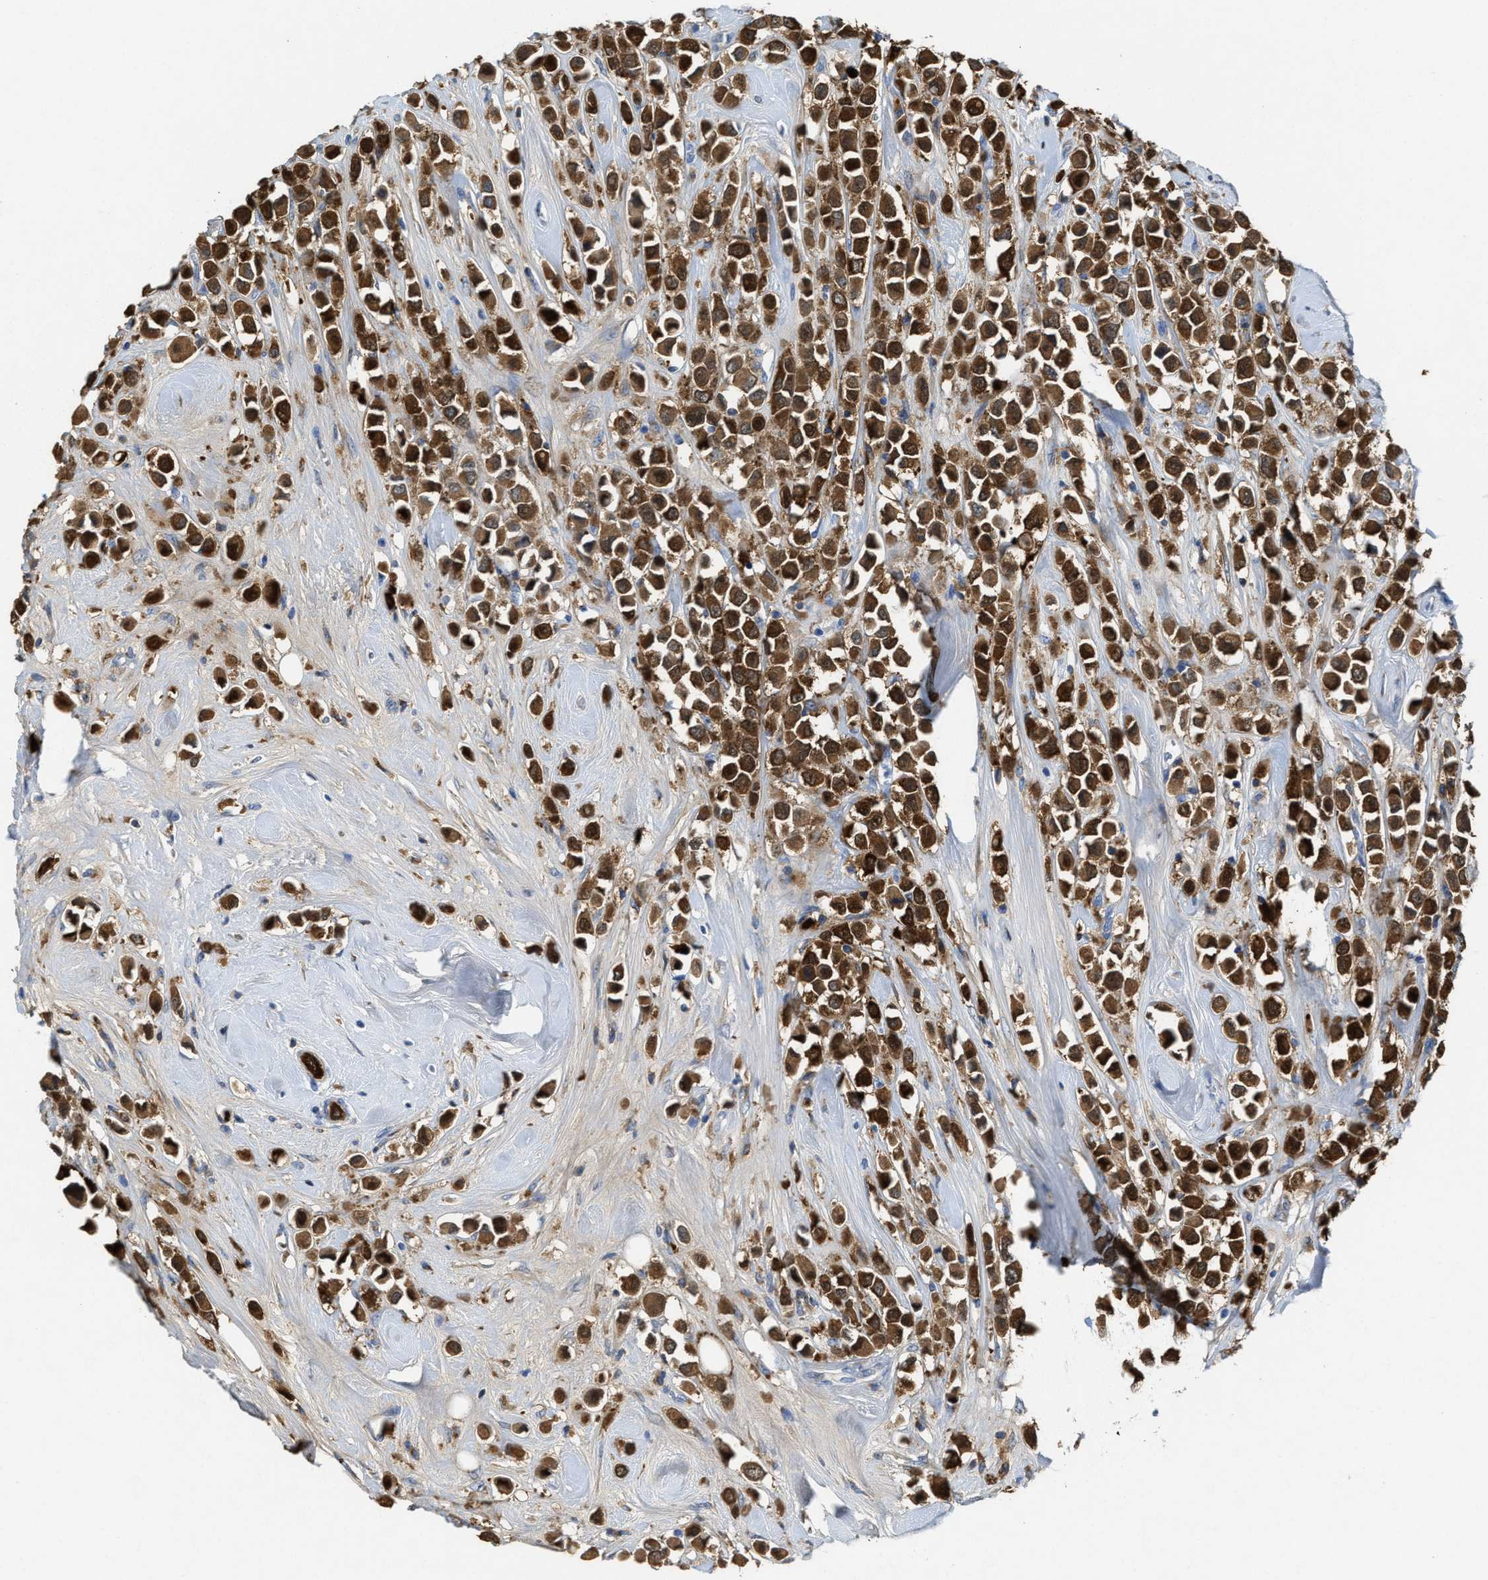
{"staining": {"intensity": "strong", "quantity": ">75%", "location": "cytoplasmic/membranous"}, "tissue": "breast cancer", "cell_type": "Tumor cells", "image_type": "cancer", "snomed": [{"axis": "morphology", "description": "Duct carcinoma"}, {"axis": "topography", "description": "Breast"}], "caption": "Breast intraductal carcinoma was stained to show a protein in brown. There is high levels of strong cytoplasmic/membranous expression in approximately >75% of tumor cells.", "gene": "ASS1", "patient": {"sex": "female", "age": 61}}